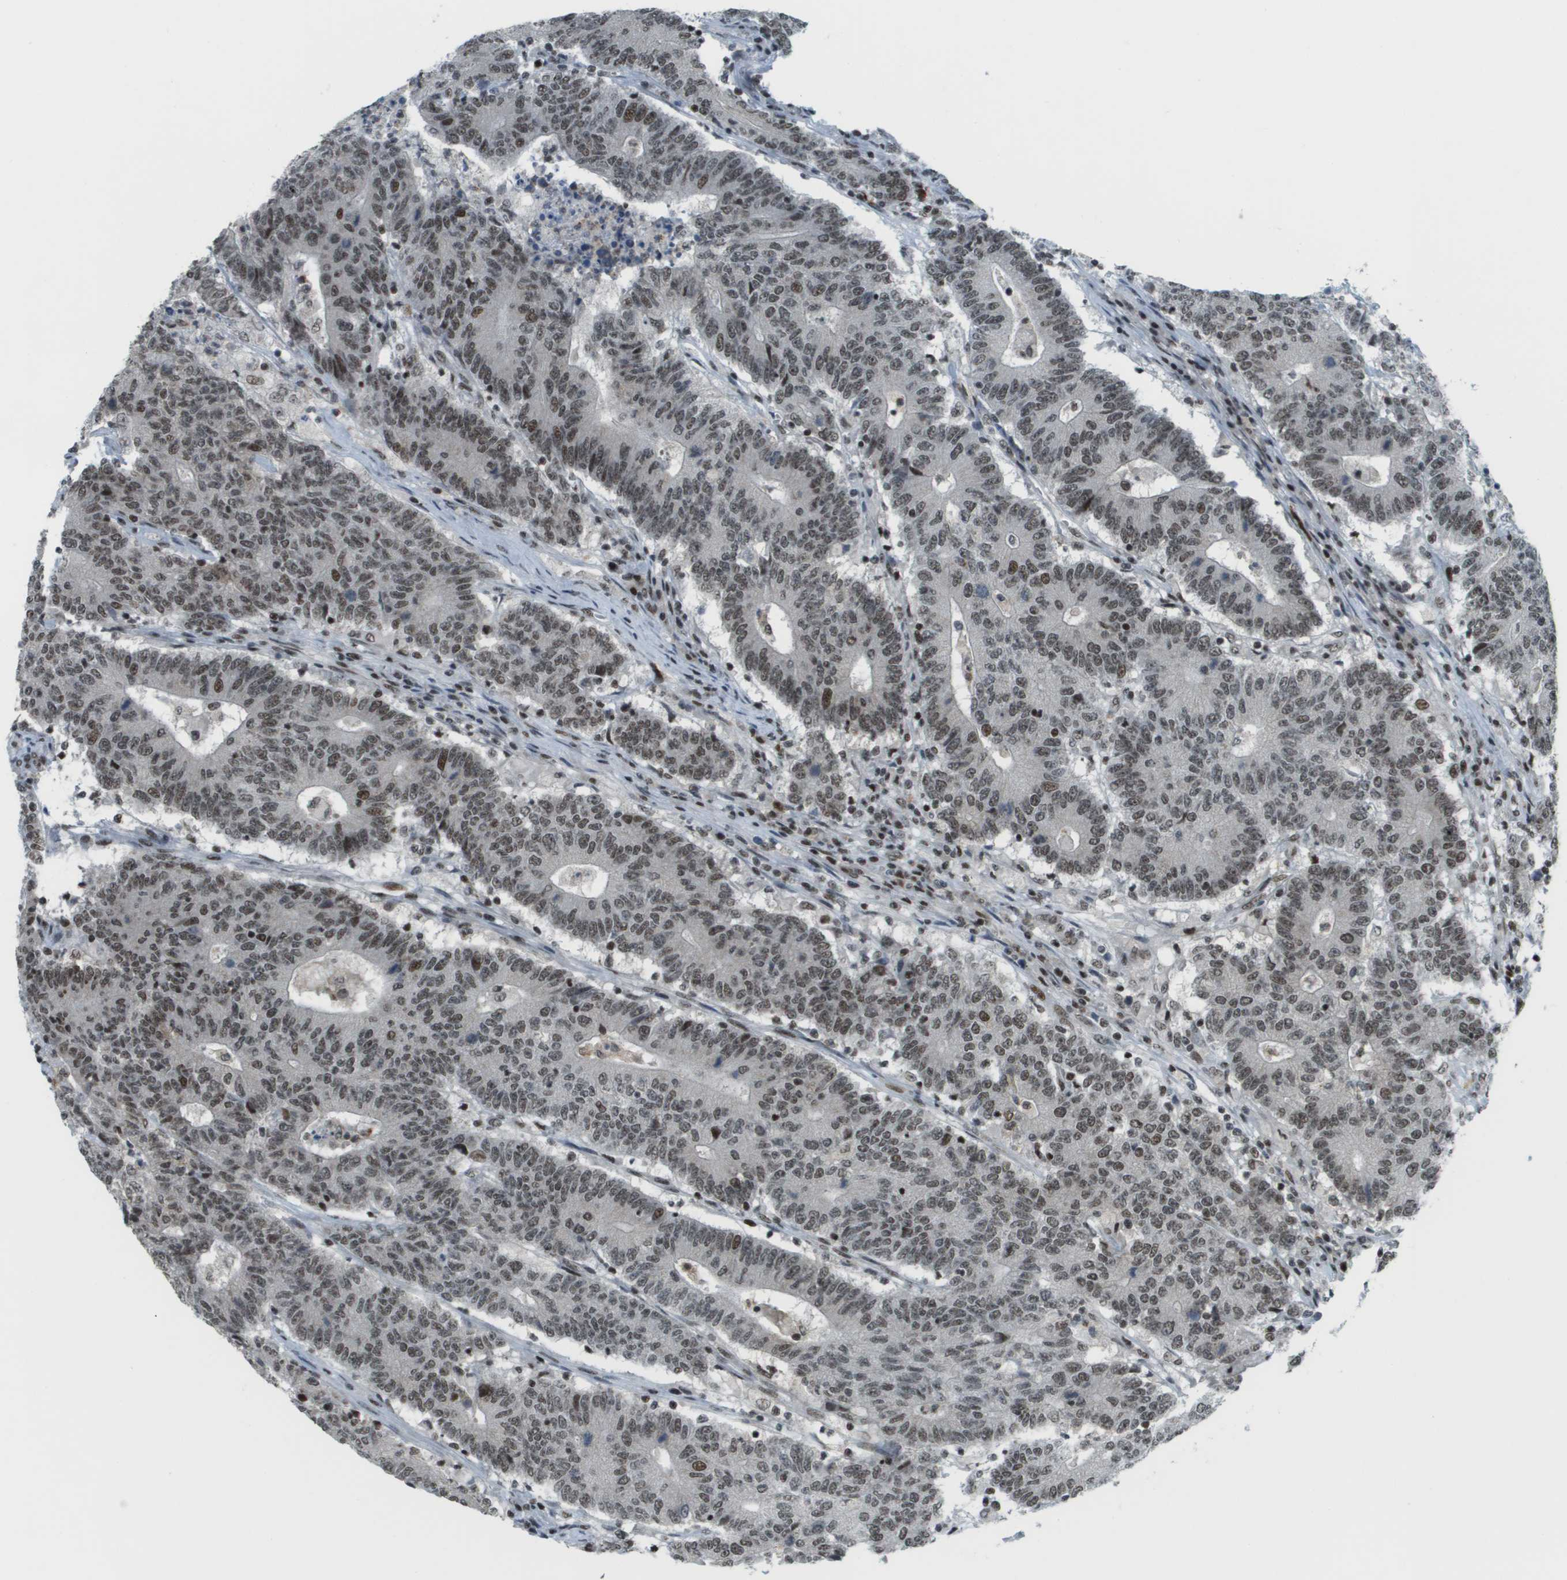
{"staining": {"intensity": "moderate", "quantity": ">75%", "location": "nuclear"}, "tissue": "colorectal cancer", "cell_type": "Tumor cells", "image_type": "cancer", "snomed": [{"axis": "morphology", "description": "Normal tissue, NOS"}, {"axis": "morphology", "description": "Adenocarcinoma, NOS"}, {"axis": "topography", "description": "Colon"}], "caption": "Colorectal cancer (adenocarcinoma) was stained to show a protein in brown. There is medium levels of moderate nuclear positivity in about >75% of tumor cells.", "gene": "IRF7", "patient": {"sex": "female", "age": 75}}